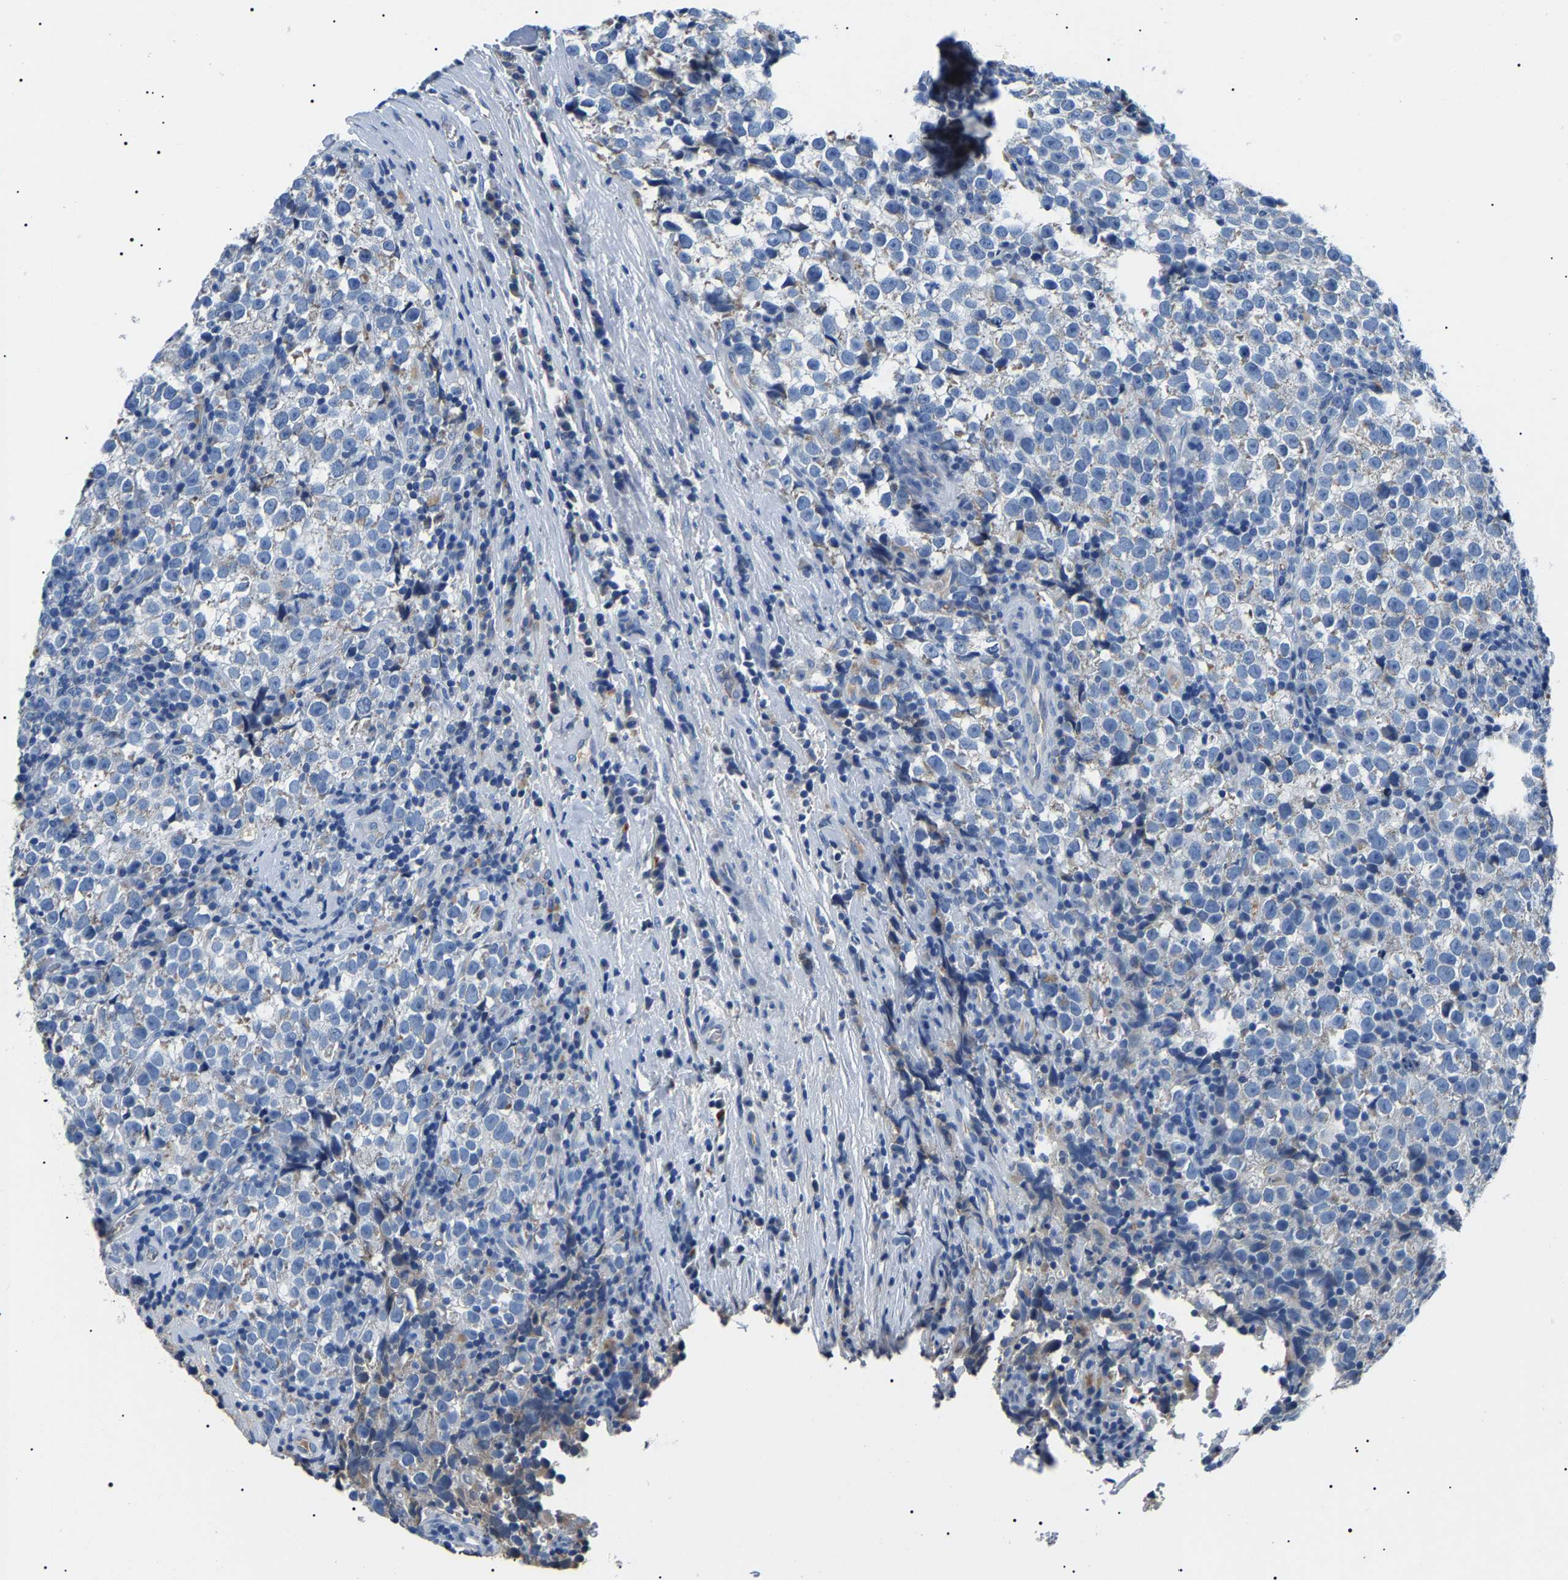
{"staining": {"intensity": "negative", "quantity": "none", "location": "none"}, "tissue": "testis cancer", "cell_type": "Tumor cells", "image_type": "cancer", "snomed": [{"axis": "morphology", "description": "Normal tissue, NOS"}, {"axis": "morphology", "description": "Seminoma, NOS"}, {"axis": "topography", "description": "Testis"}], "caption": "Immunohistochemical staining of human seminoma (testis) exhibits no significant positivity in tumor cells.", "gene": "KLK15", "patient": {"sex": "male", "age": 43}}